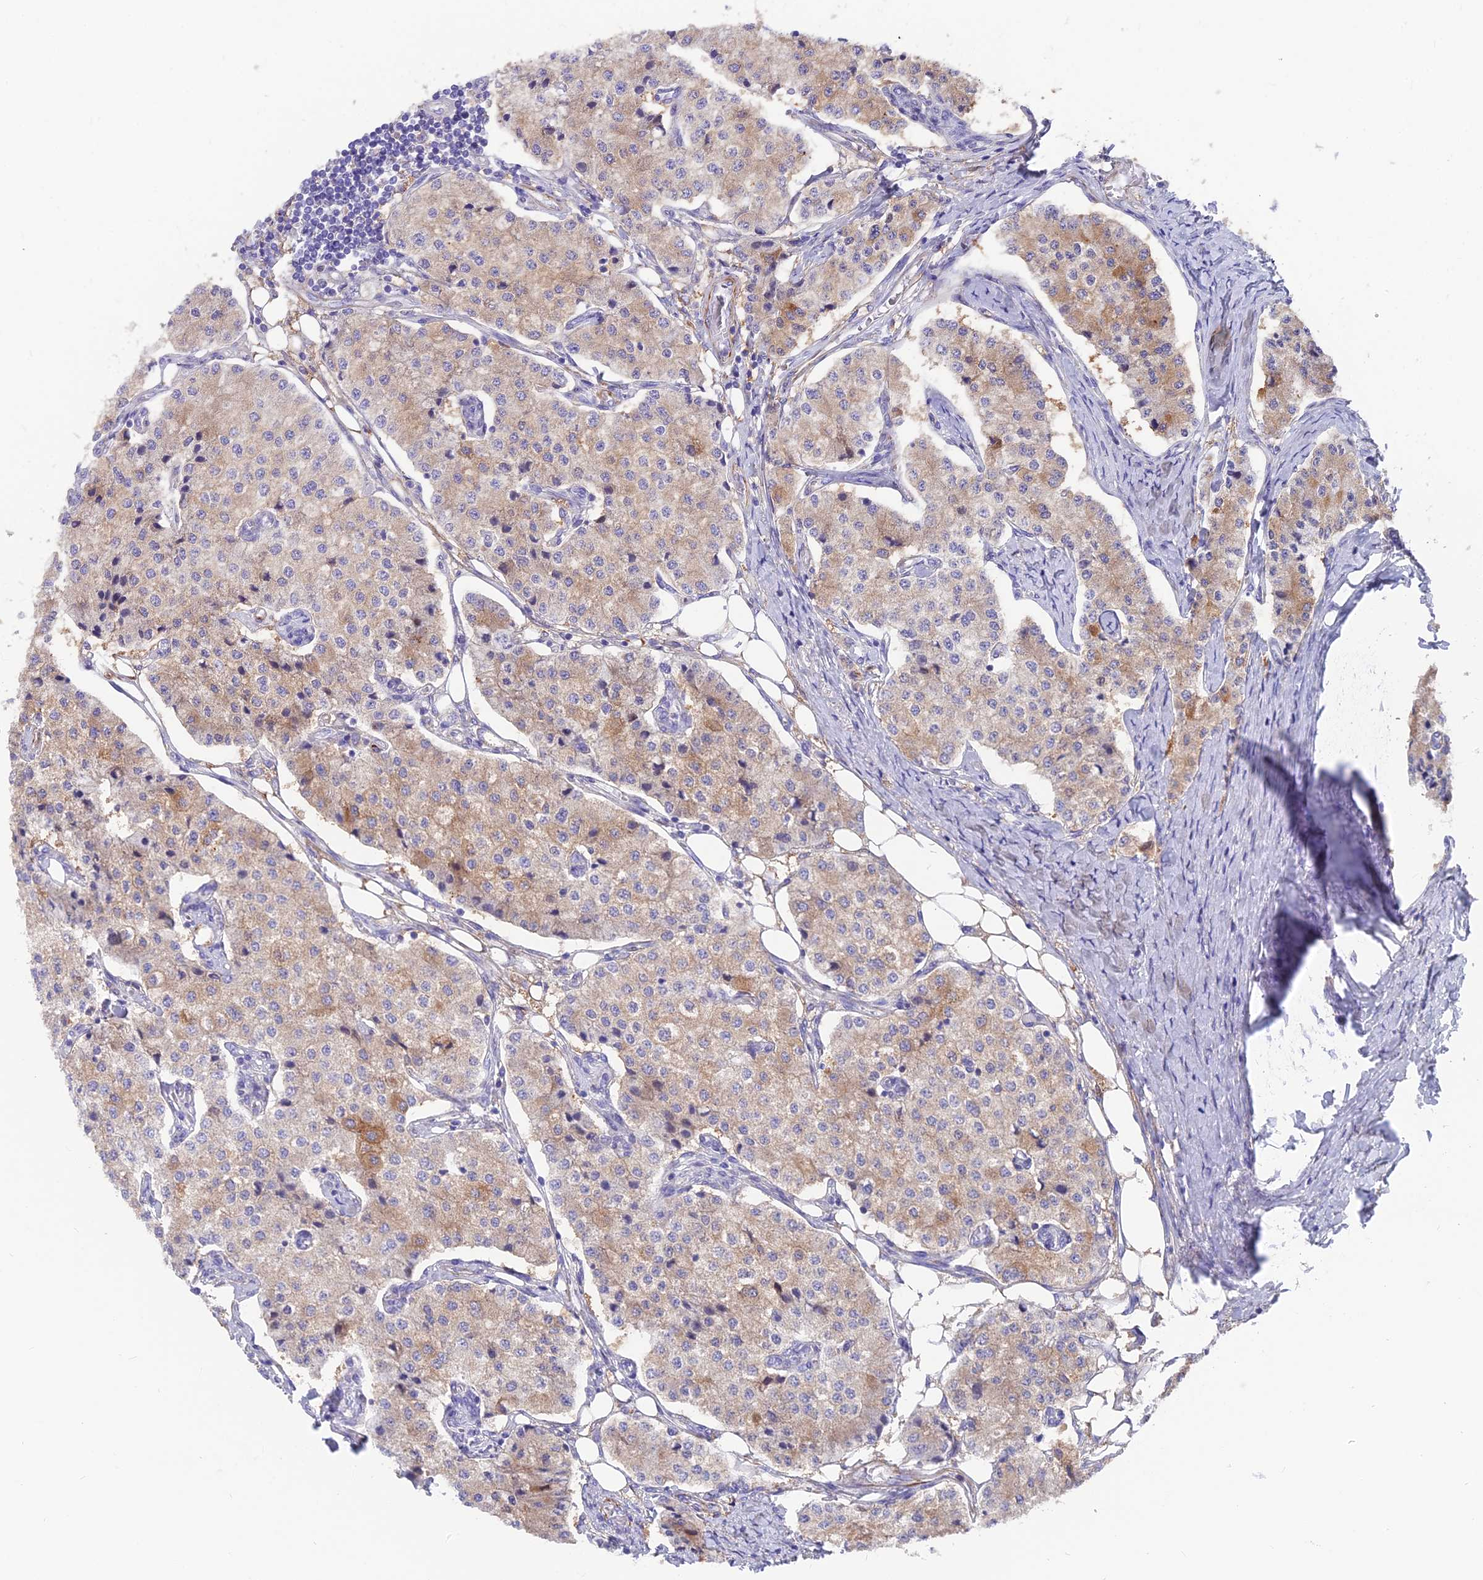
{"staining": {"intensity": "moderate", "quantity": "25%-75%", "location": "cytoplasmic/membranous"}, "tissue": "carcinoid", "cell_type": "Tumor cells", "image_type": "cancer", "snomed": [{"axis": "morphology", "description": "Carcinoid, malignant, NOS"}, {"axis": "topography", "description": "Colon"}], "caption": "Immunohistochemical staining of human carcinoid reveals medium levels of moderate cytoplasmic/membranous positivity in approximately 25%-75% of tumor cells.", "gene": "TIGD6", "patient": {"sex": "female", "age": 52}}